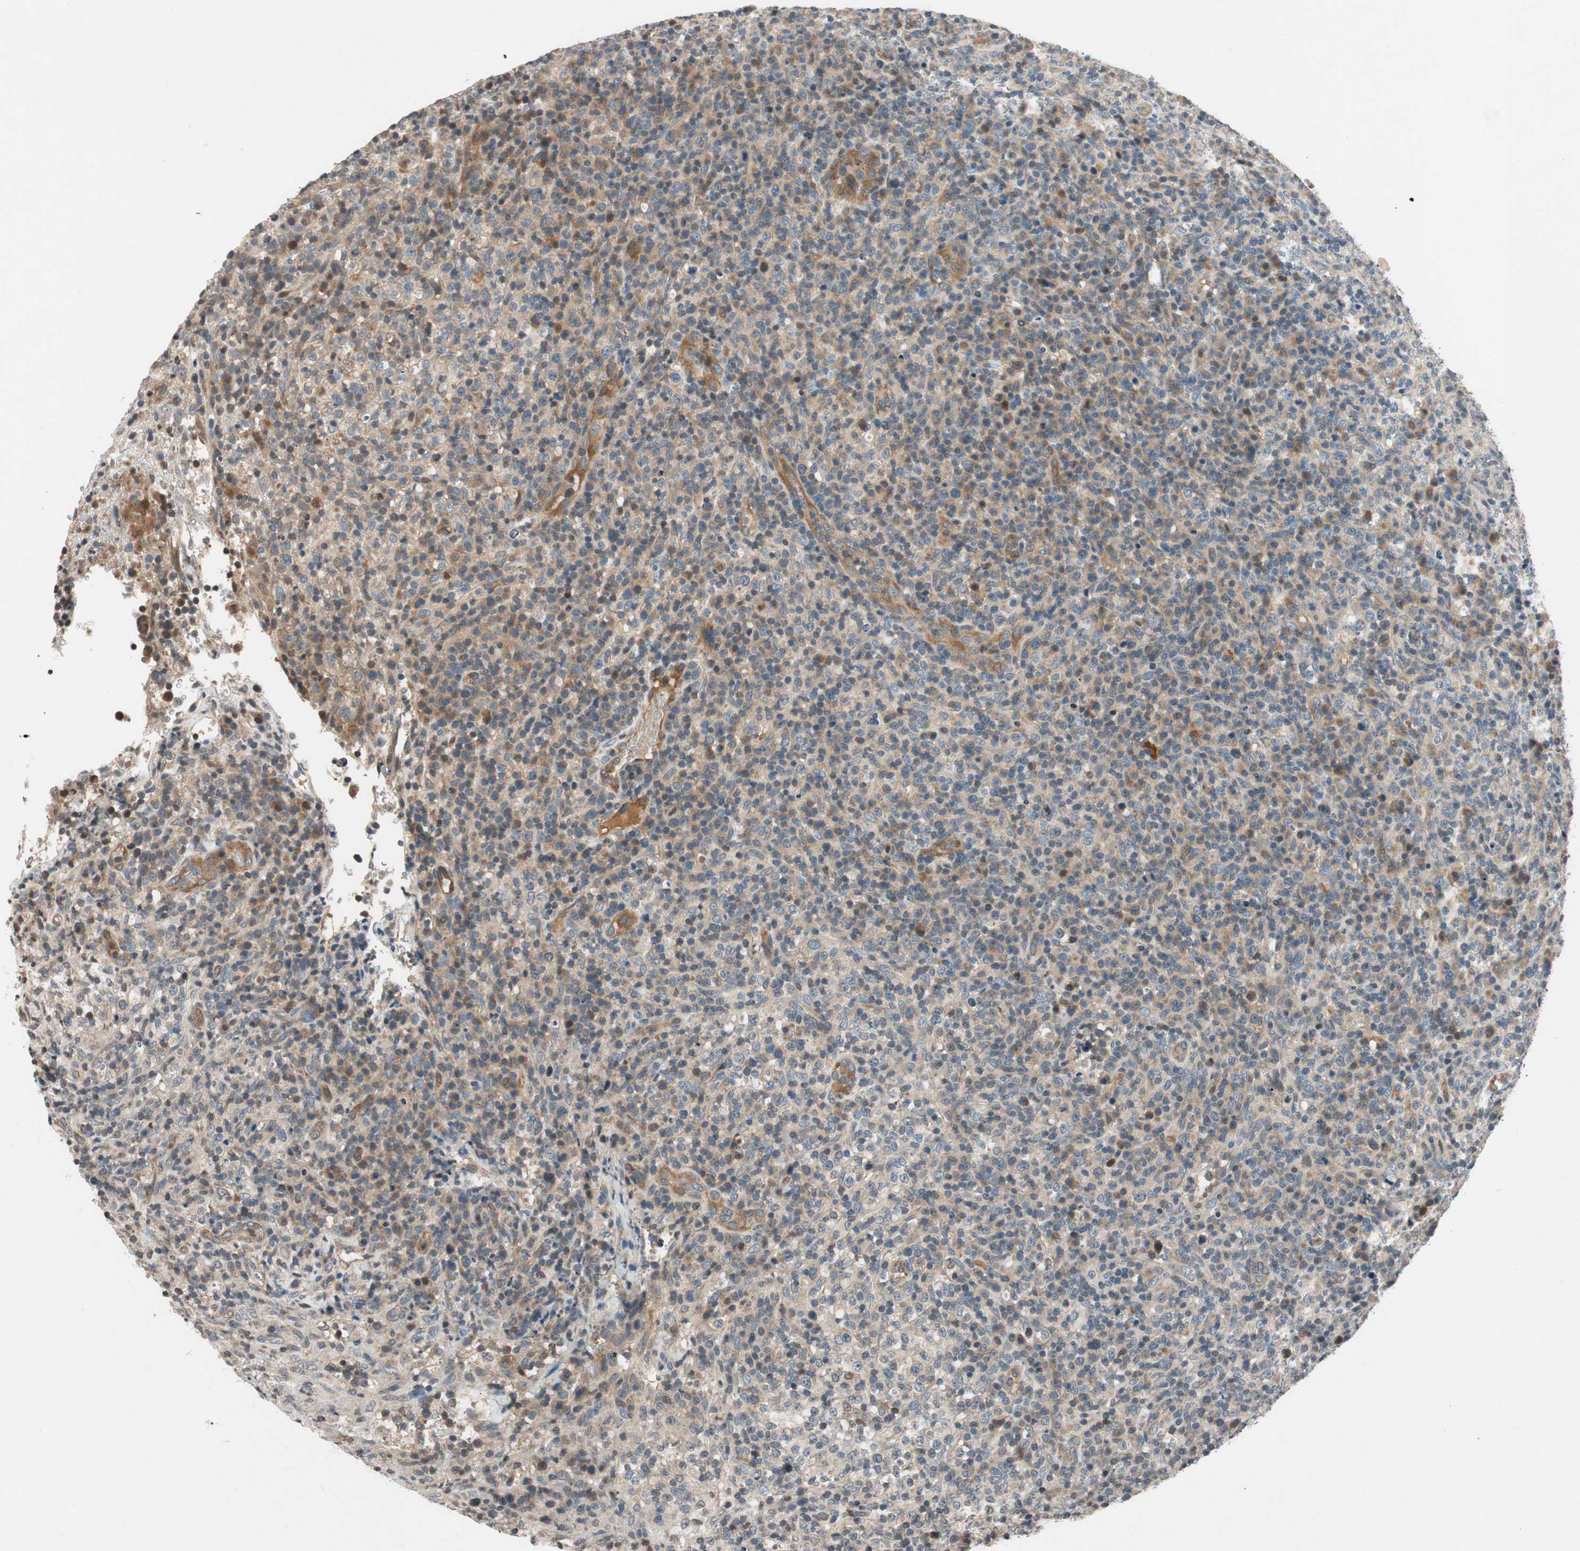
{"staining": {"intensity": "weak", "quantity": ">75%", "location": "cytoplasmic/membranous"}, "tissue": "lymphoma", "cell_type": "Tumor cells", "image_type": "cancer", "snomed": [{"axis": "morphology", "description": "Malignant lymphoma, non-Hodgkin's type, High grade"}, {"axis": "topography", "description": "Lymph node"}], "caption": "High-magnification brightfield microscopy of malignant lymphoma, non-Hodgkin's type (high-grade) stained with DAB (3,3'-diaminobenzidine) (brown) and counterstained with hematoxylin (blue). tumor cells exhibit weak cytoplasmic/membranous positivity is appreciated in approximately>75% of cells.", "gene": "GCLM", "patient": {"sex": "female", "age": 76}}